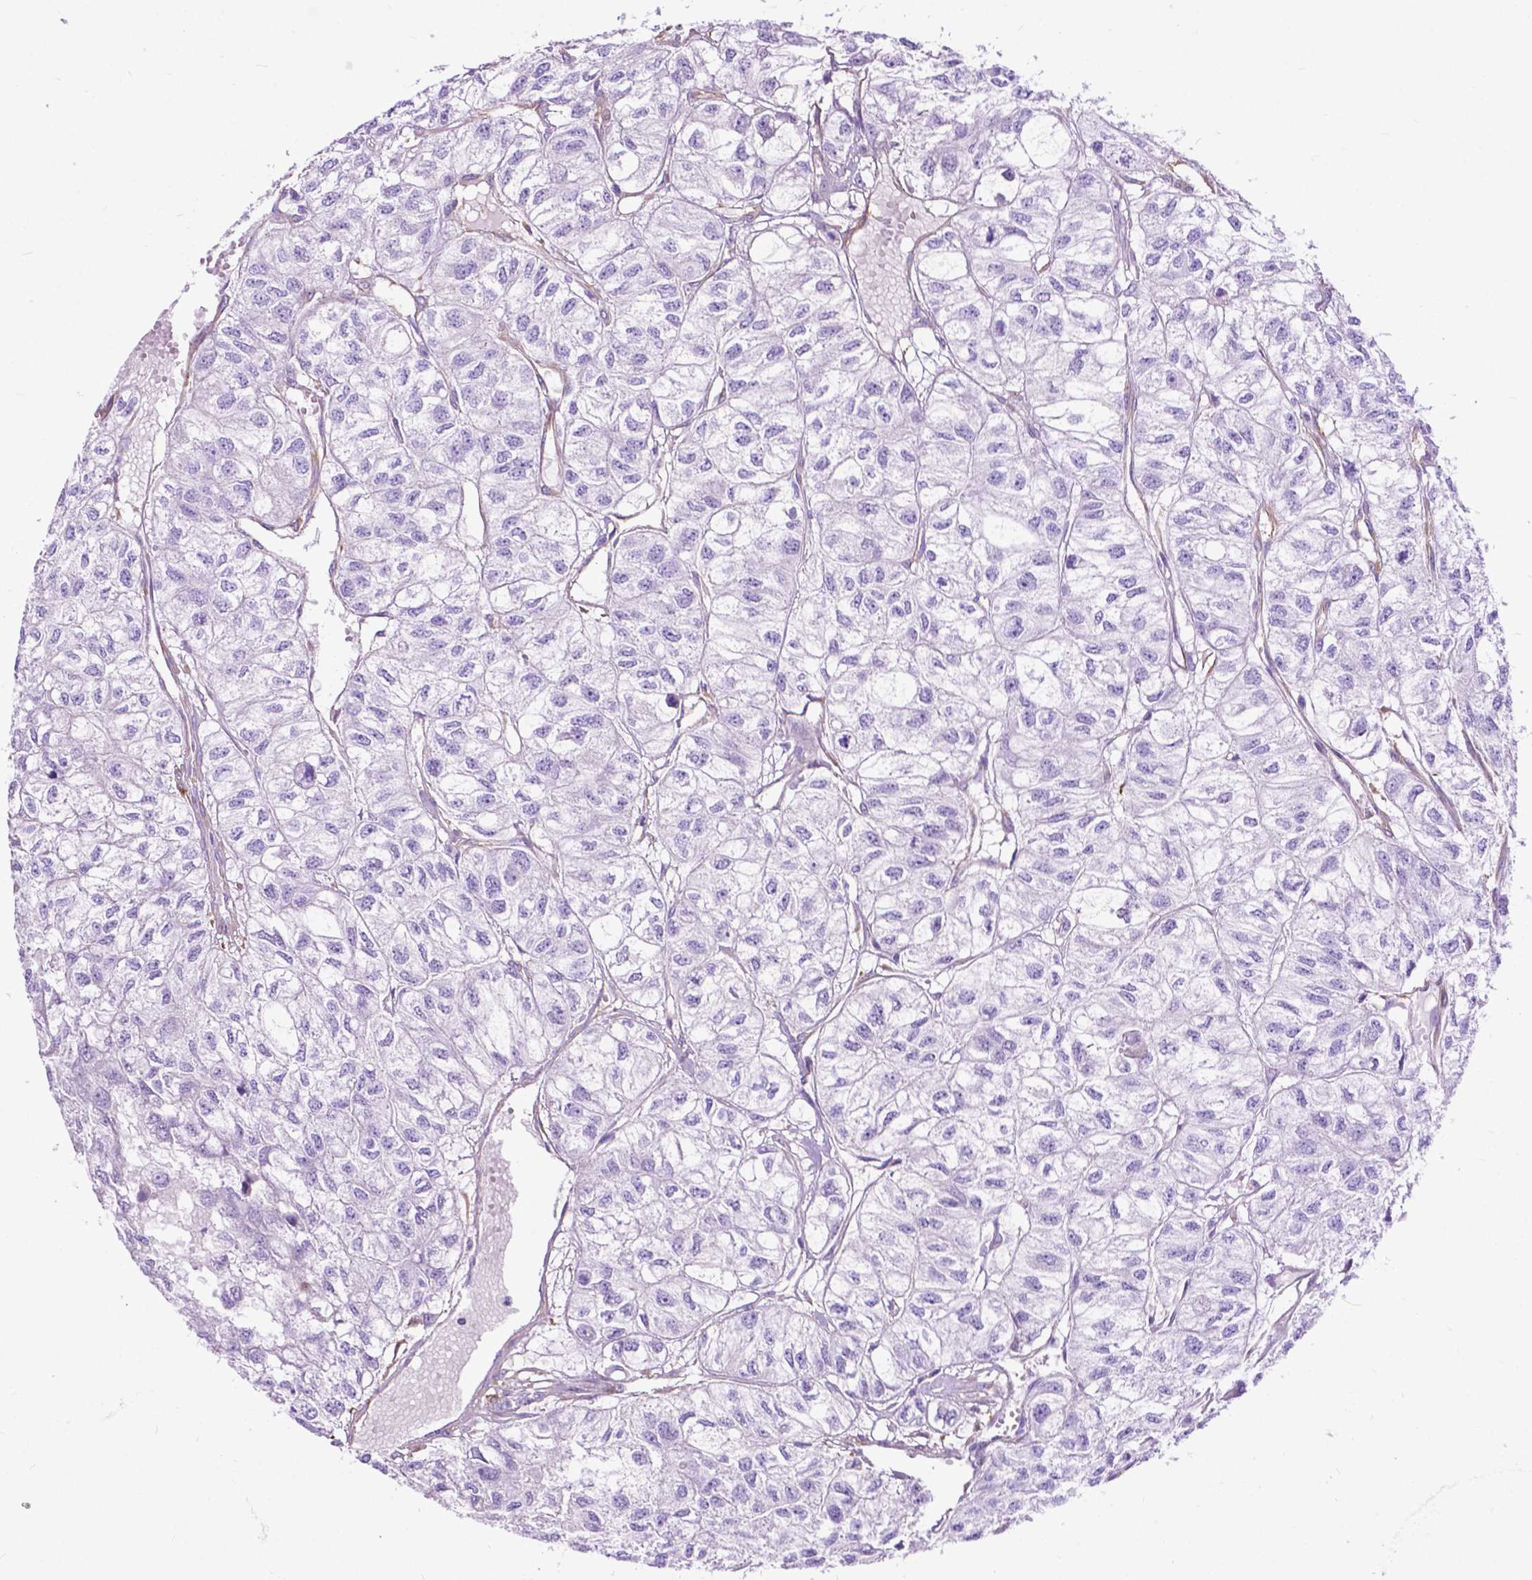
{"staining": {"intensity": "negative", "quantity": "none", "location": "none"}, "tissue": "renal cancer", "cell_type": "Tumor cells", "image_type": "cancer", "snomed": [{"axis": "morphology", "description": "Adenocarcinoma, NOS"}, {"axis": "topography", "description": "Kidney"}], "caption": "Tumor cells are negative for brown protein staining in renal adenocarcinoma.", "gene": "PCDHA12", "patient": {"sex": "male", "age": 56}}